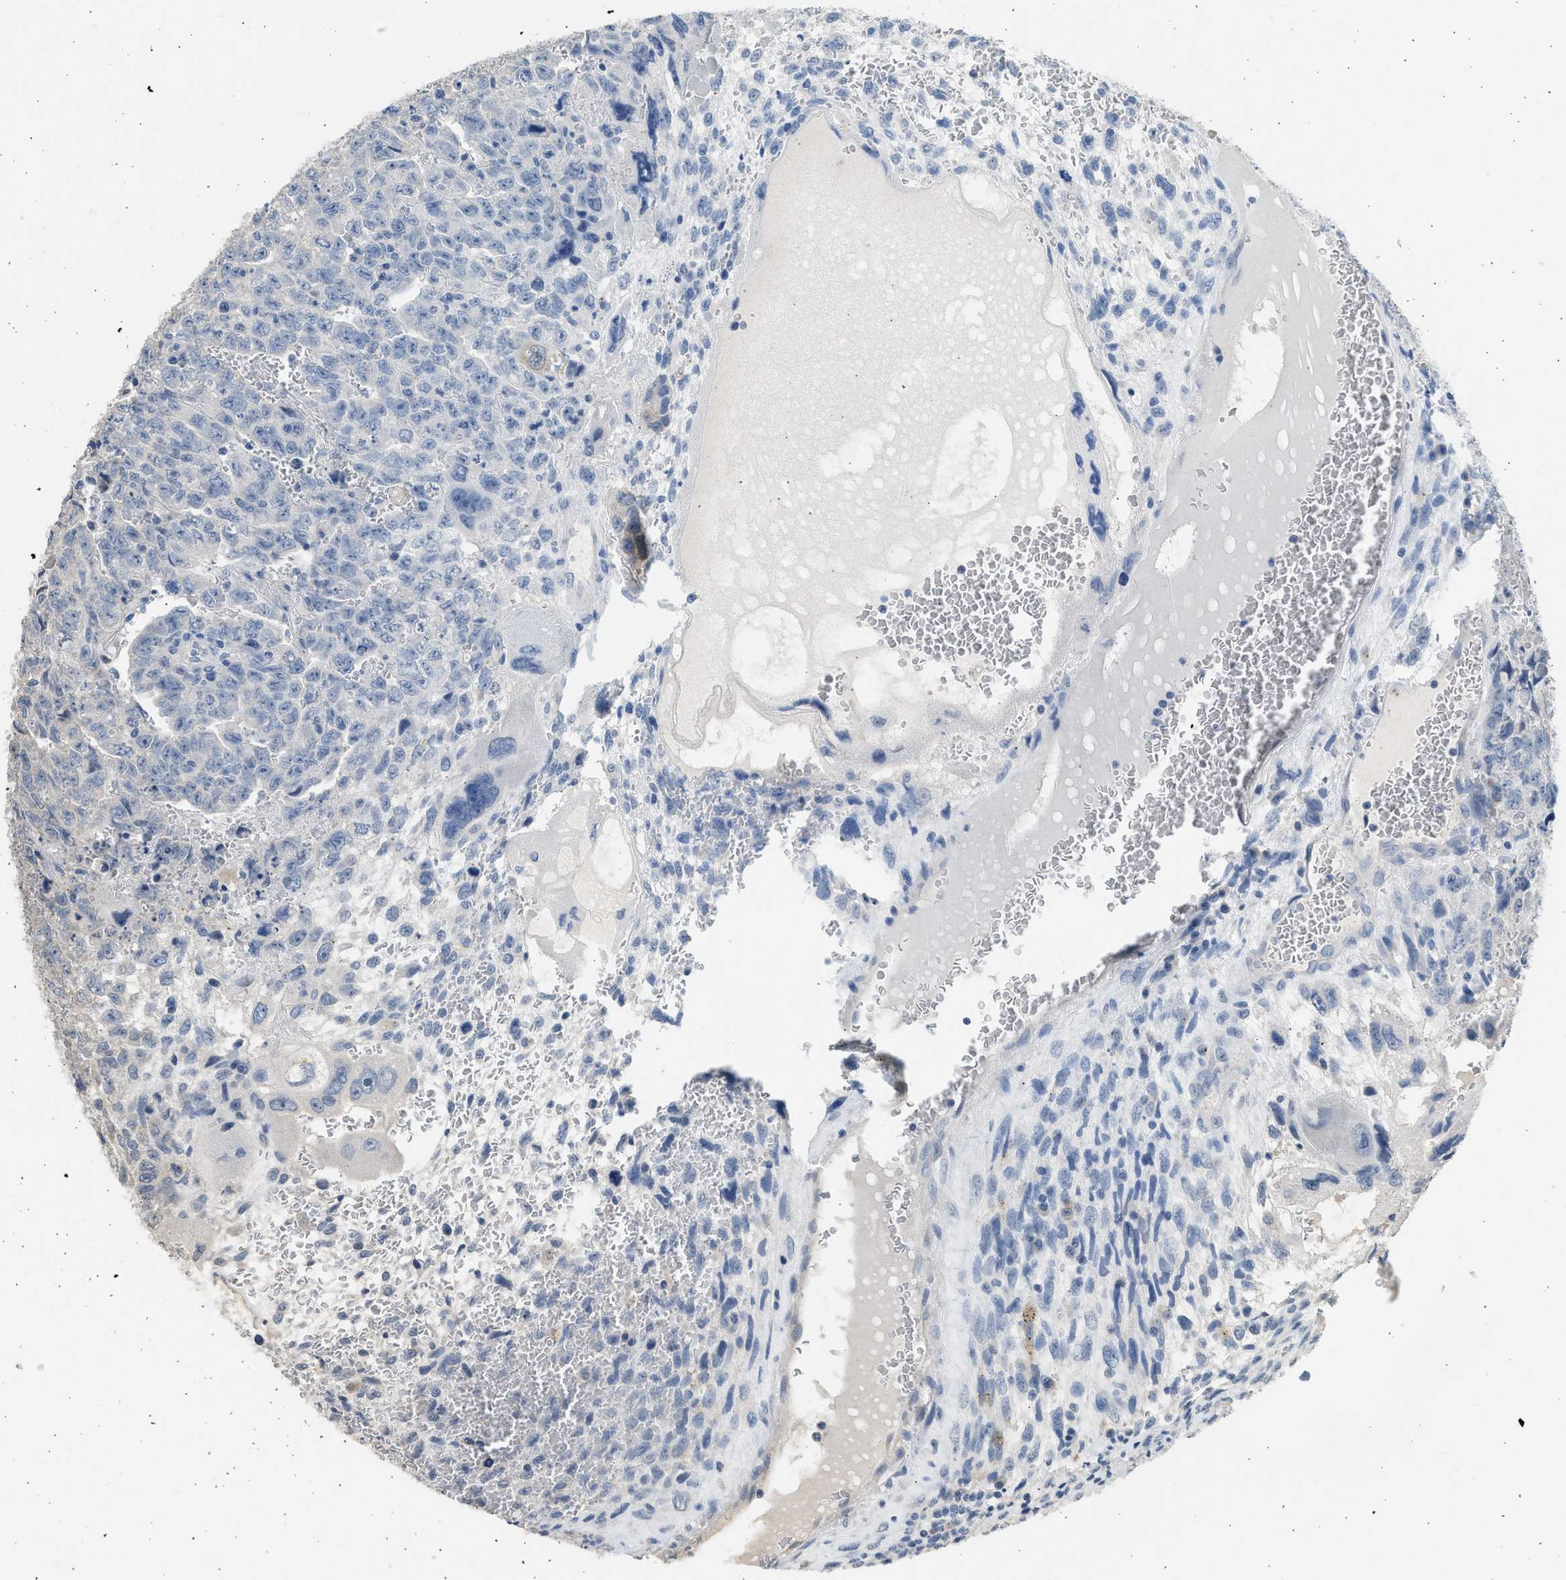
{"staining": {"intensity": "negative", "quantity": "none", "location": "none"}, "tissue": "testis cancer", "cell_type": "Tumor cells", "image_type": "cancer", "snomed": [{"axis": "morphology", "description": "Carcinoma, Embryonal, NOS"}, {"axis": "topography", "description": "Testis"}], "caption": "There is no significant staining in tumor cells of embryonal carcinoma (testis).", "gene": "SULT2A1", "patient": {"sex": "male", "age": 28}}